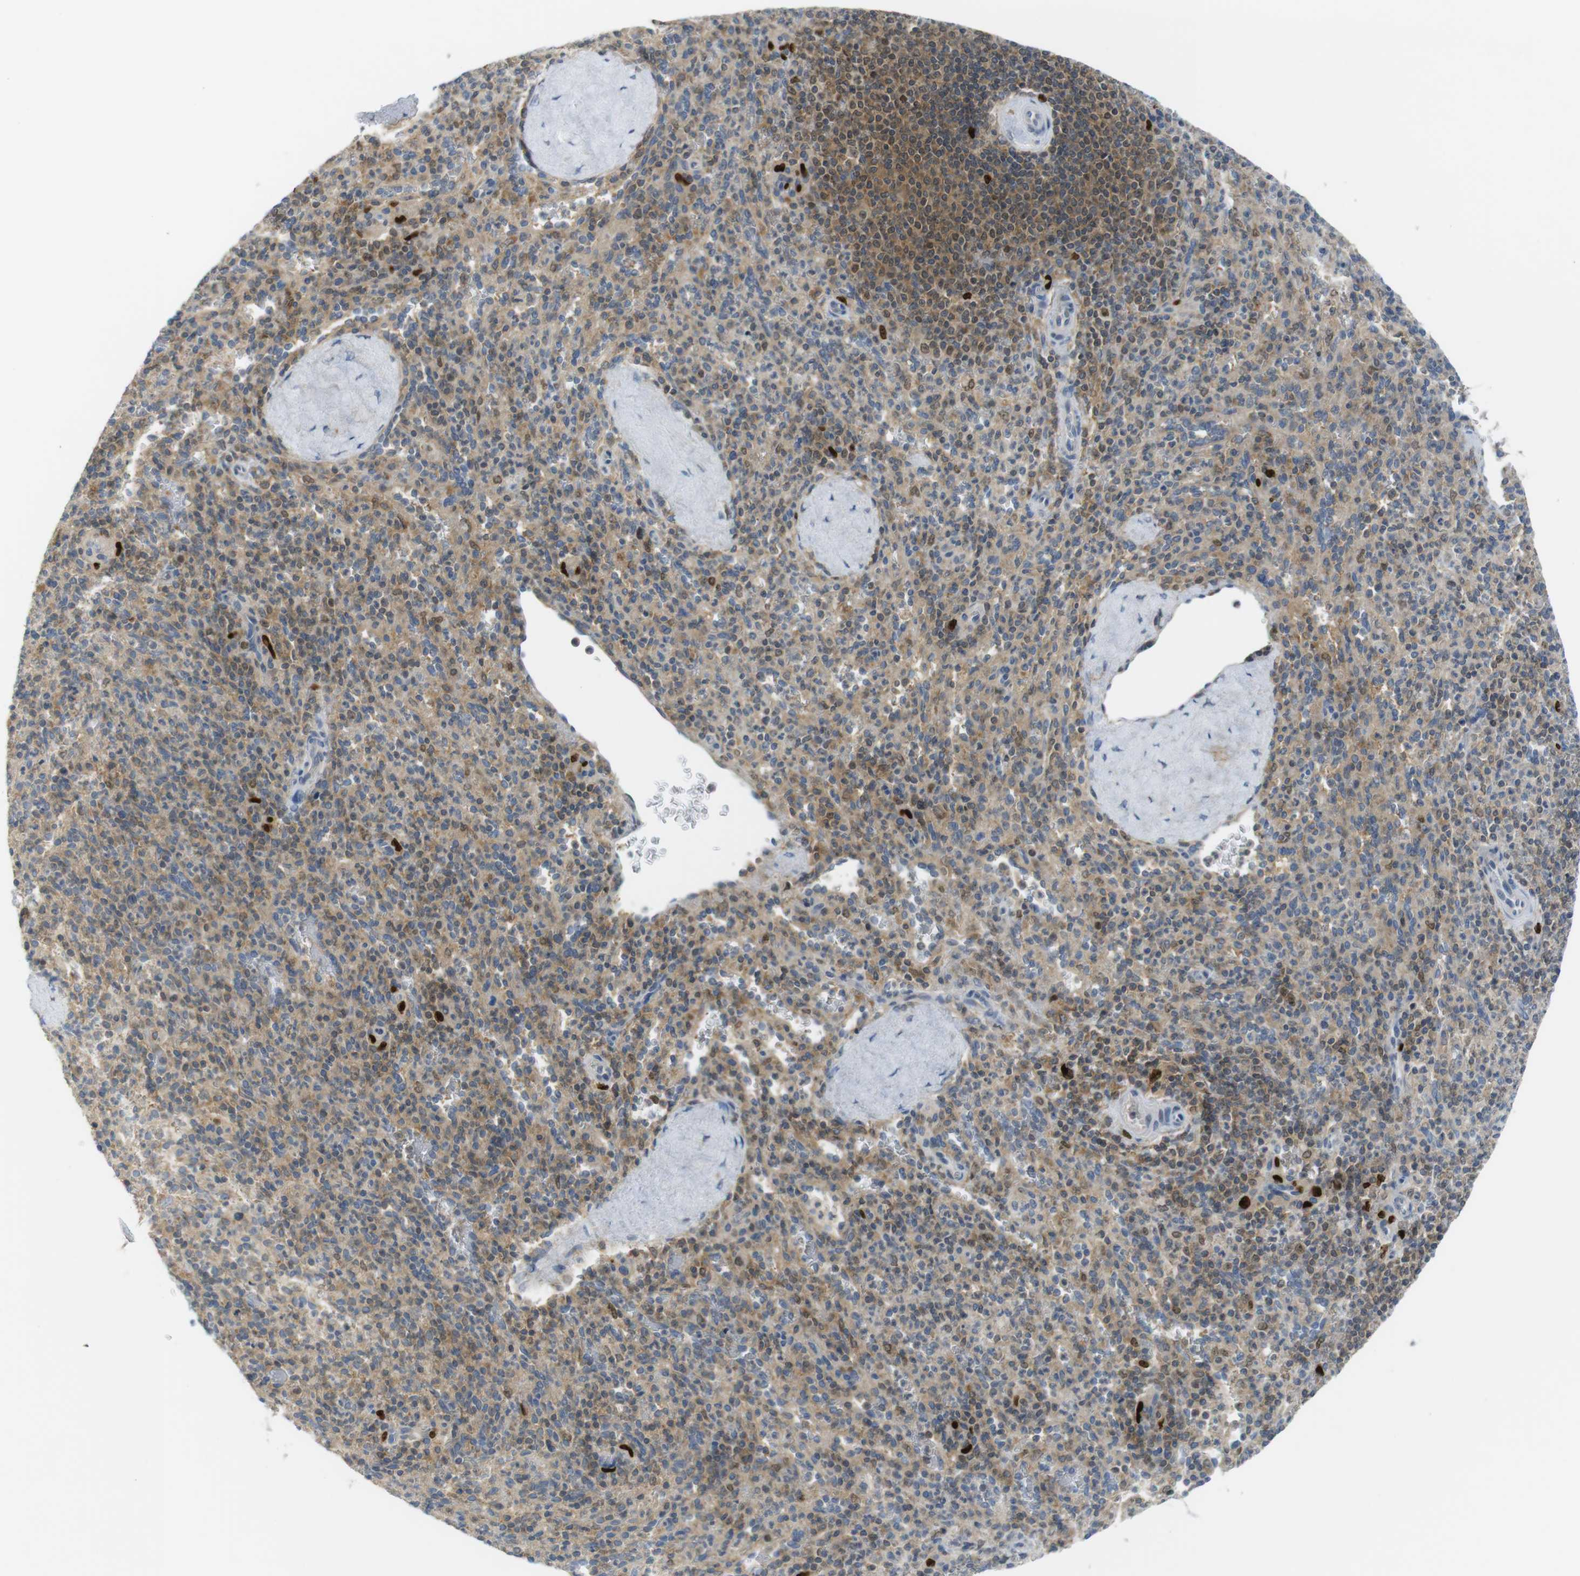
{"staining": {"intensity": "weak", "quantity": "25%-75%", "location": "cytoplasmic/membranous"}, "tissue": "spleen", "cell_type": "Cells in red pulp", "image_type": "normal", "snomed": [{"axis": "morphology", "description": "Normal tissue, NOS"}, {"axis": "topography", "description": "Spleen"}], "caption": "Protein analysis of unremarkable spleen exhibits weak cytoplasmic/membranous staining in about 25%-75% of cells in red pulp.", "gene": "RCC1", "patient": {"sex": "male", "age": 36}}